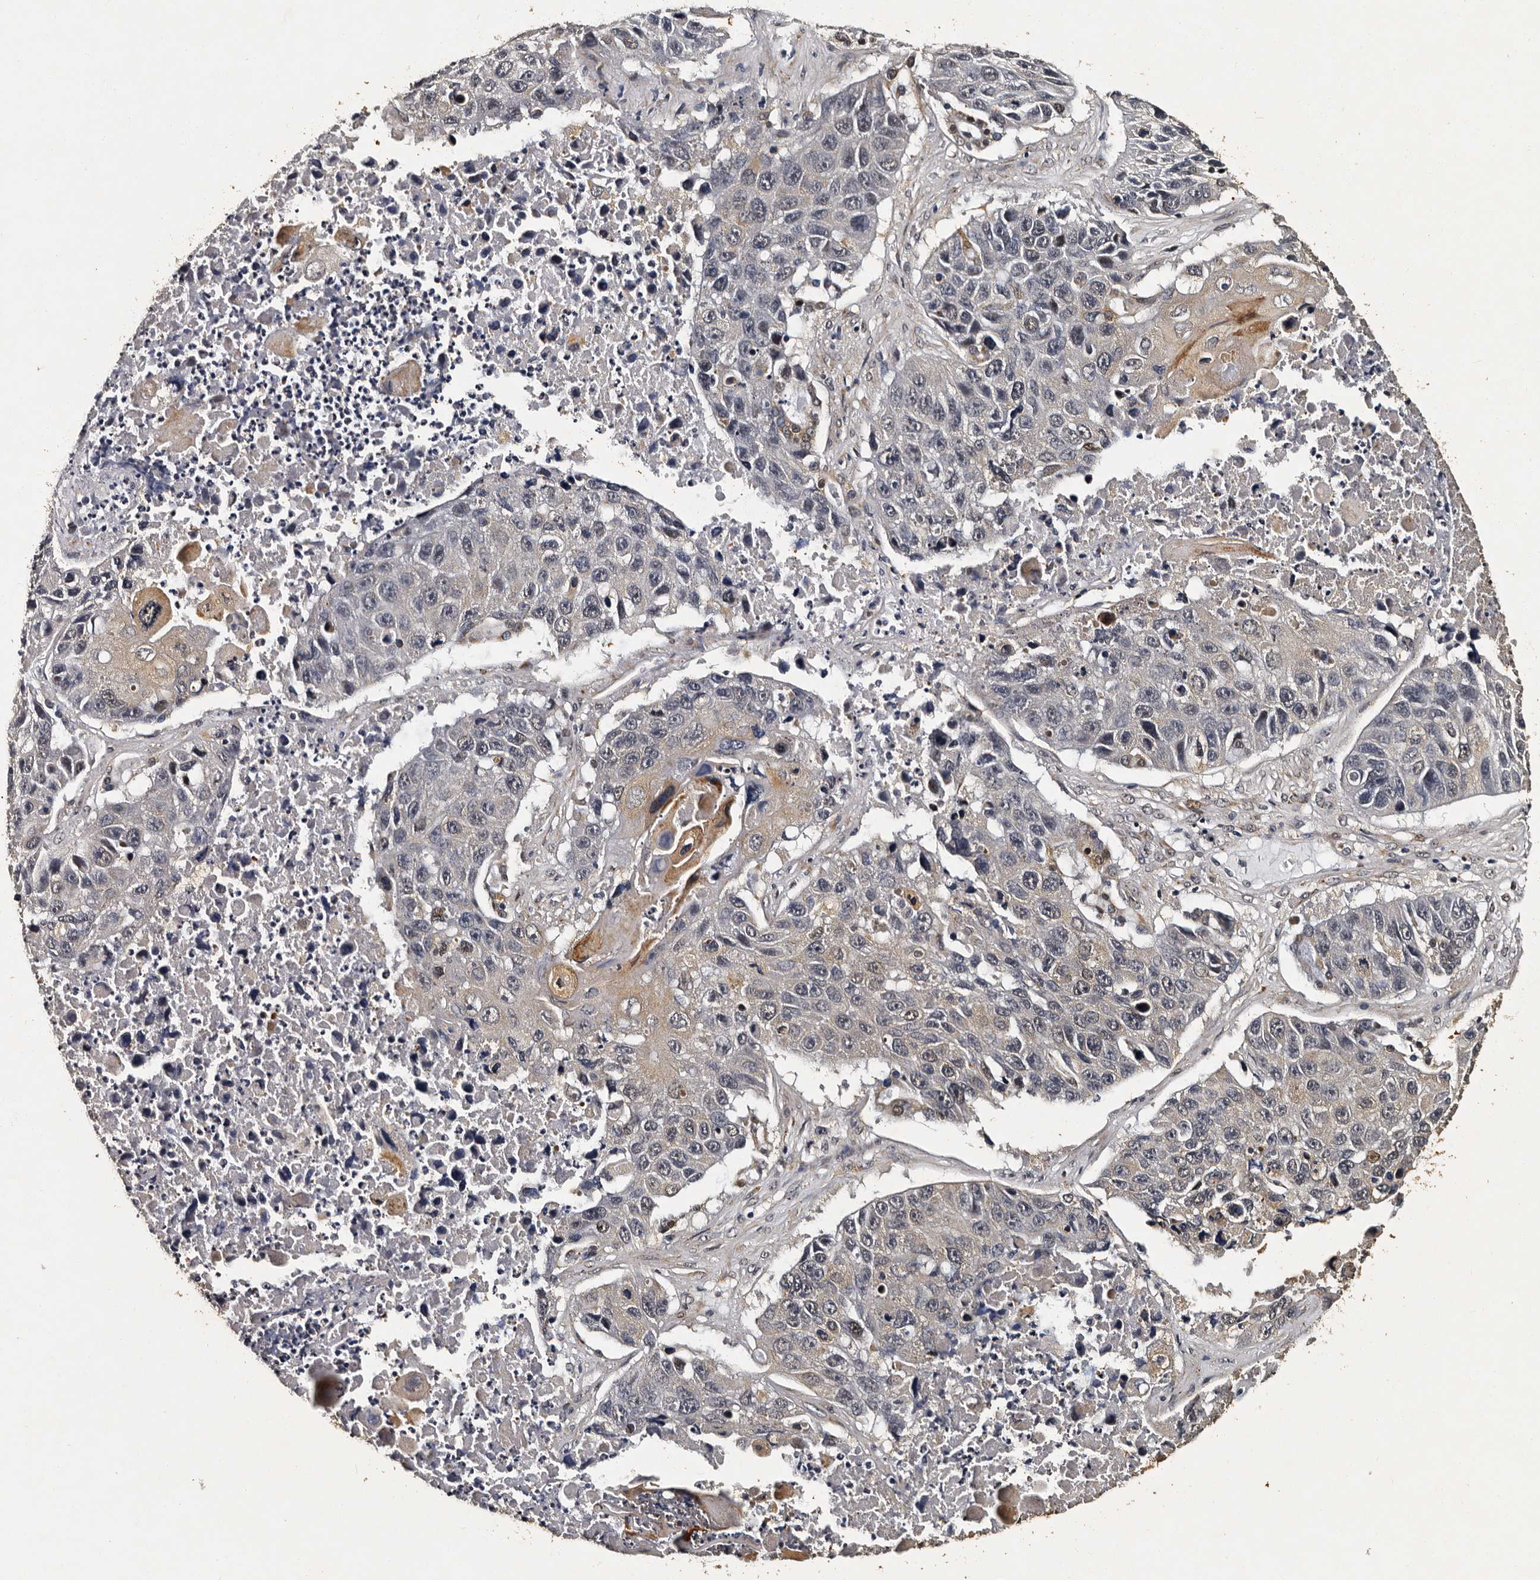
{"staining": {"intensity": "weak", "quantity": "<25%", "location": "cytoplasmic/membranous"}, "tissue": "lung cancer", "cell_type": "Tumor cells", "image_type": "cancer", "snomed": [{"axis": "morphology", "description": "Squamous cell carcinoma, NOS"}, {"axis": "topography", "description": "Lung"}], "caption": "A high-resolution micrograph shows immunohistochemistry (IHC) staining of squamous cell carcinoma (lung), which shows no significant positivity in tumor cells.", "gene": "CPNE3", "patient": {"sex": "male", "age": 61}}